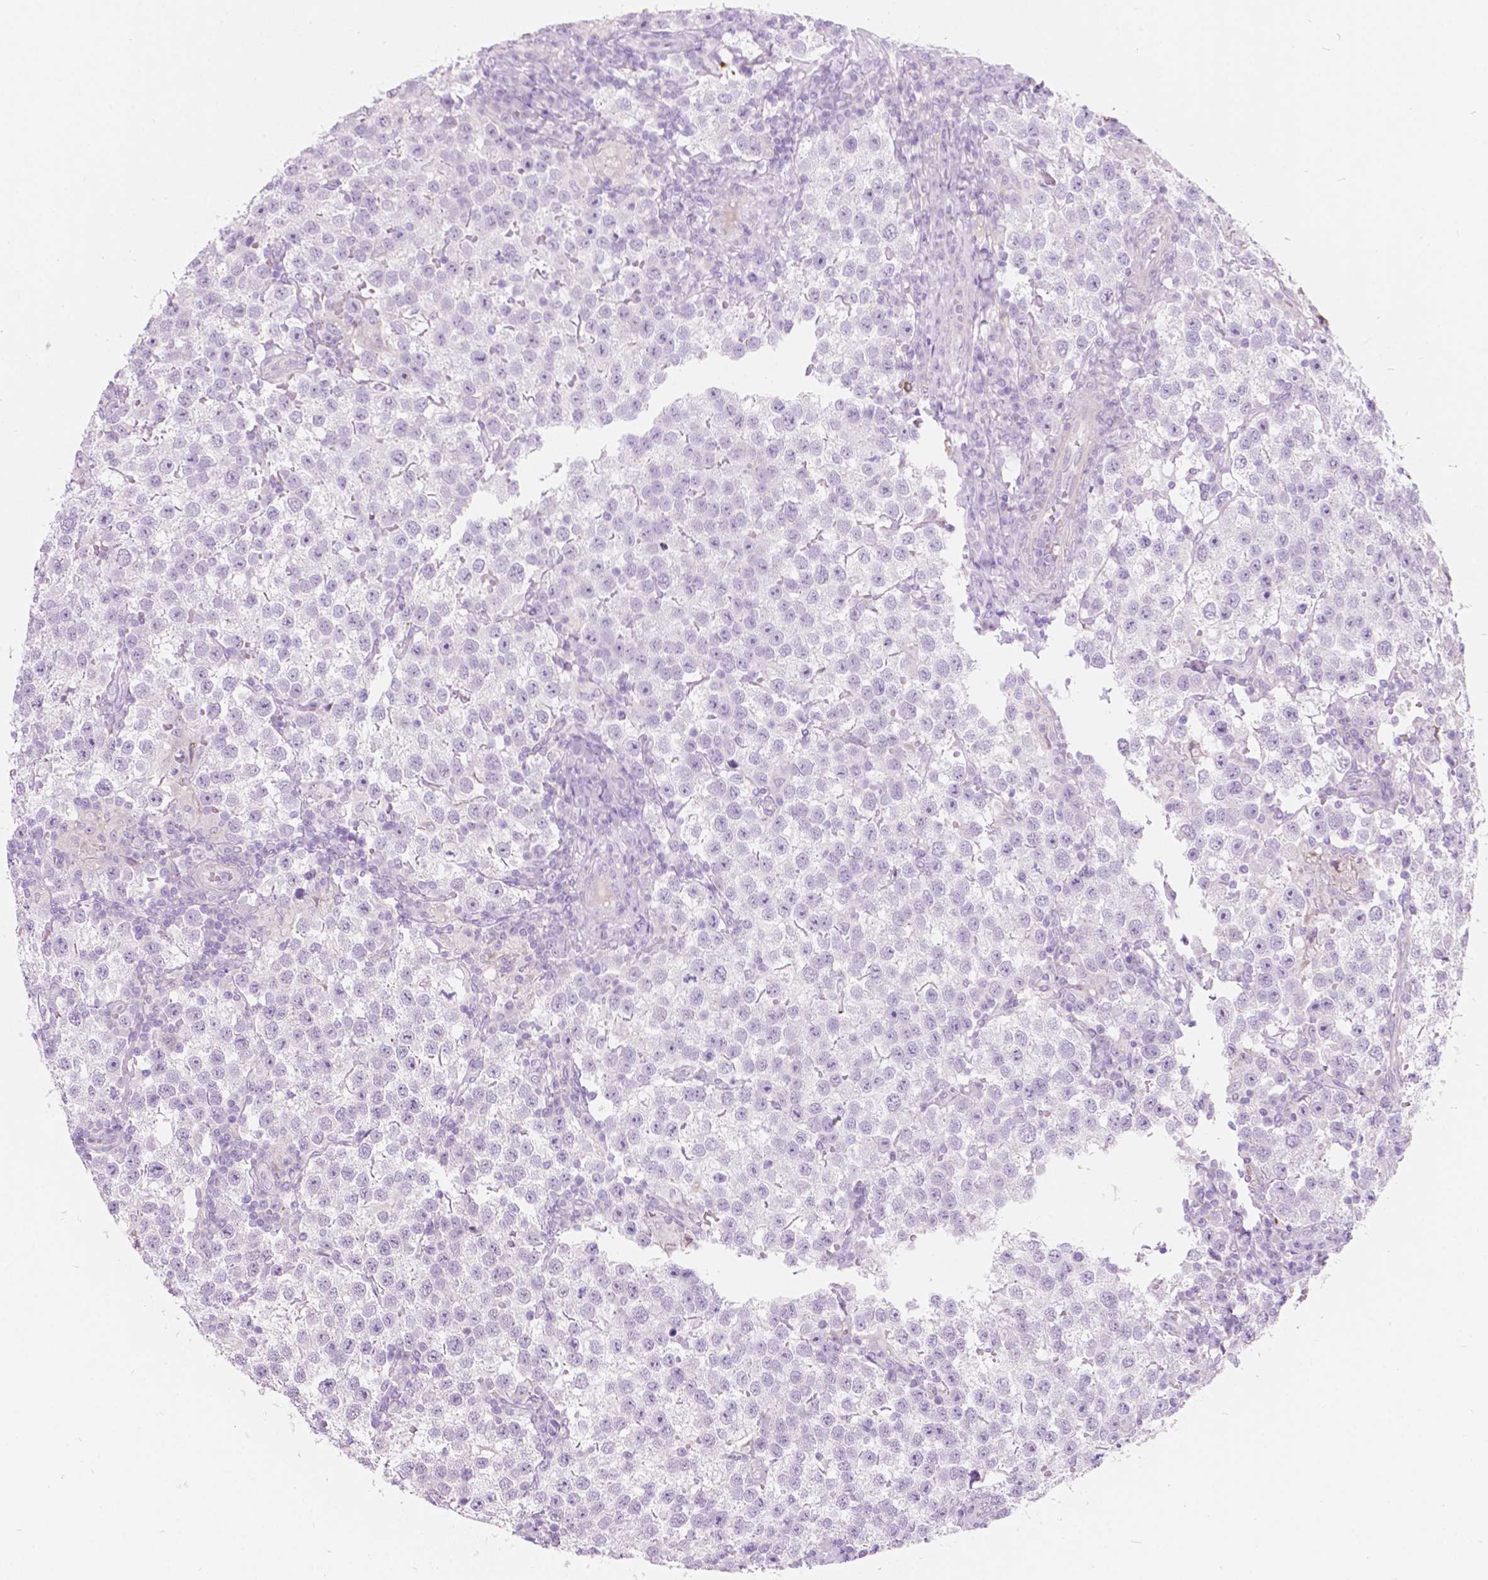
{"staining": {"intensity": "negative", "quantity": "none", "location": "none"}, "tissue": "testis cancer", "cell_type": "Tumor cells", "image_type": "cancer", "snomed": [{"axis": "morphology", "description": "Seminoma, NOS"}, {"axis": "topography", "description": "Testis"}], "caption": "An image of testis seminoma stained for a protein exhibits no brown staining in tumor cells.", "gene": "NOS1AP", "patient": {"sex": "male", "age": 37}}